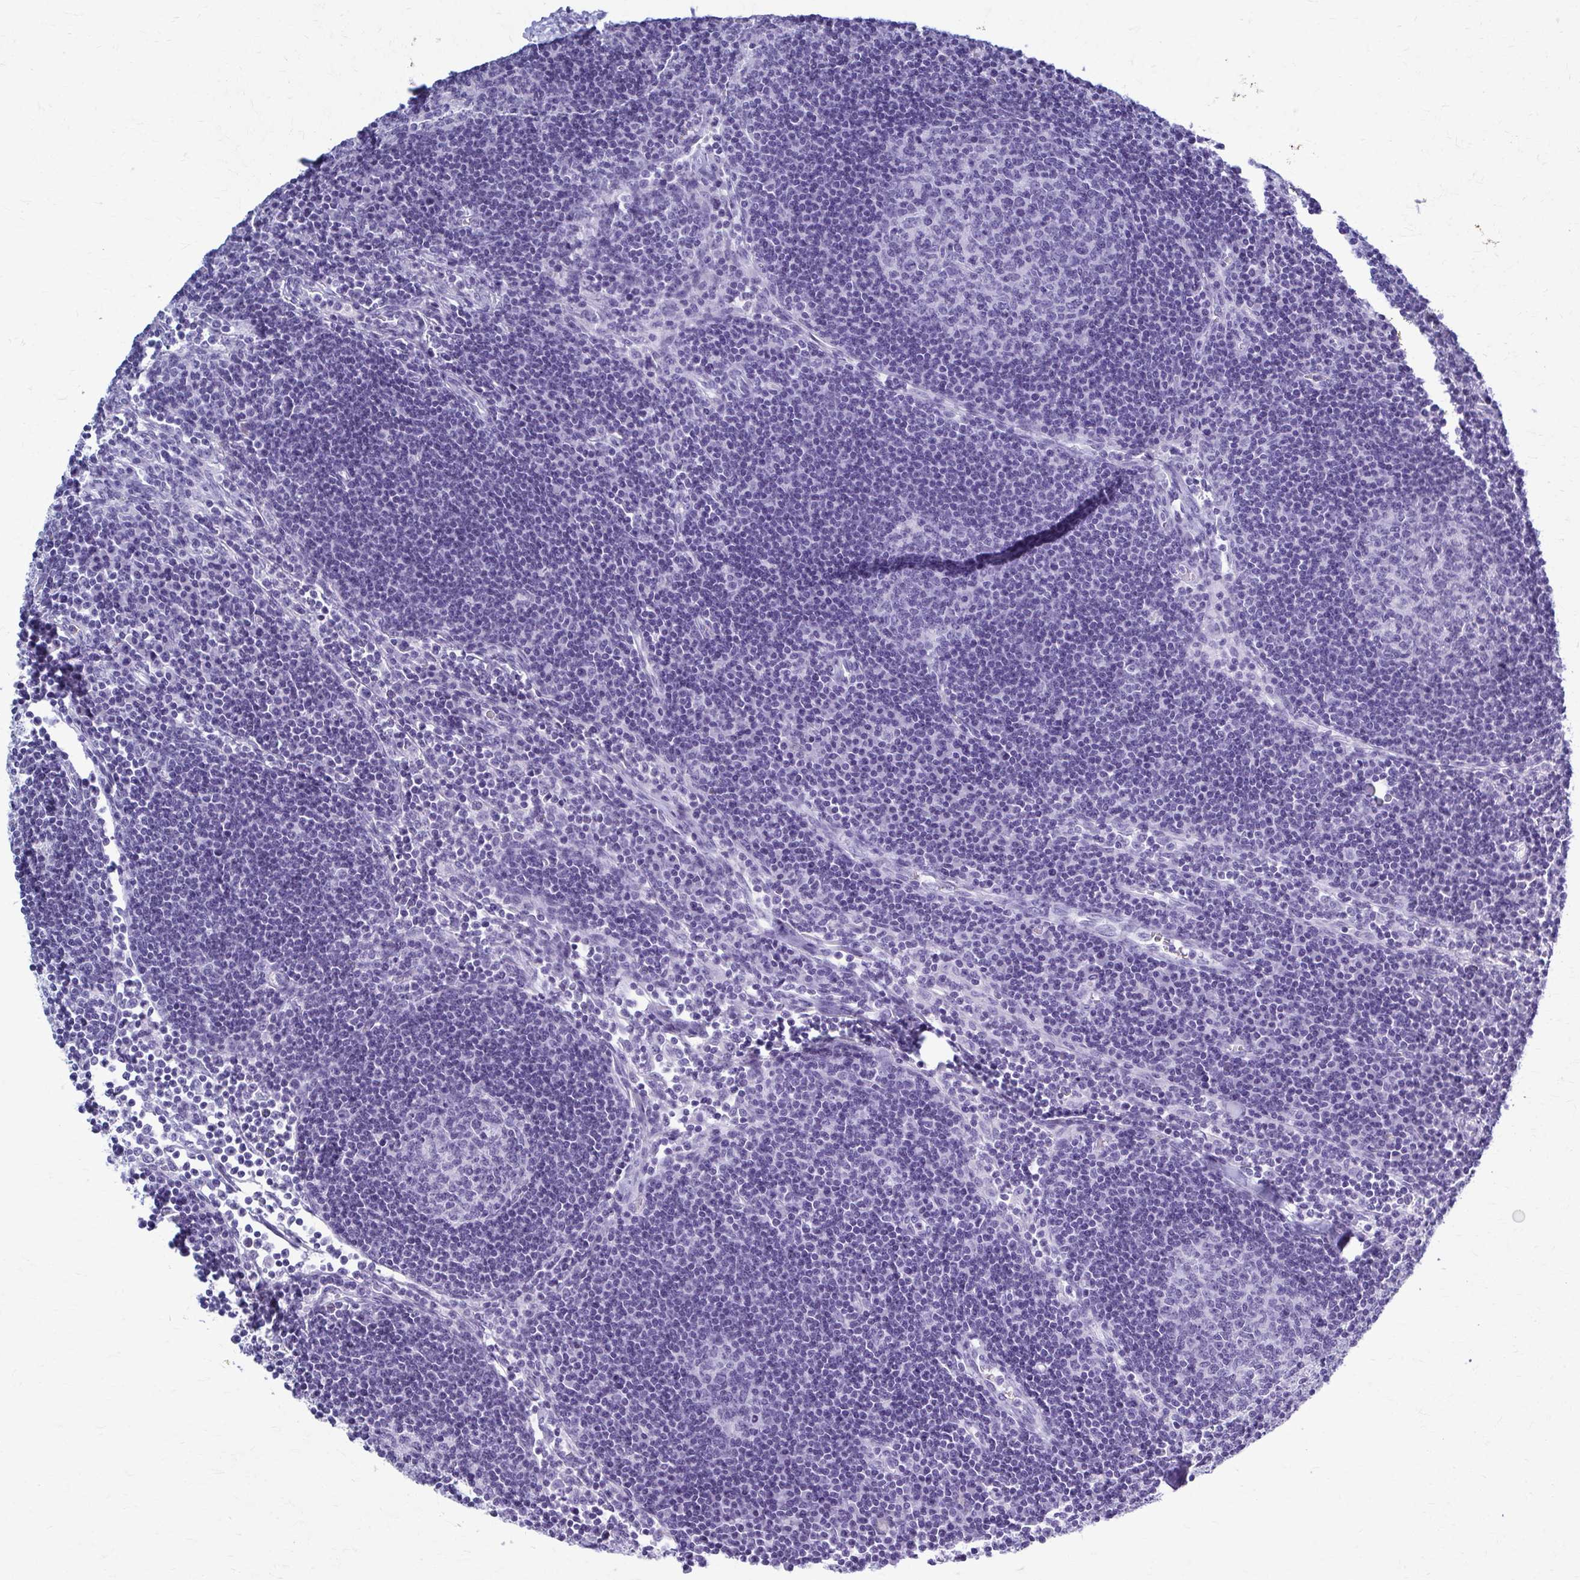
{"staining": {"intensity": "negative", "quantity": "none", "location": "none"}, "tissue": "lymph node", "cell_type": "Germinal center cells", "image_type": "normal", "snomed": [{"axis": "morphology", "description": "Normal tissue, NOS"}, {"axis": "topography", "description": "Lymph node"}], "caption": "Germinal center cells show no significant protein positivity in benign lymph node.", "gene": "CELF5", "patient": {"sex": "male", "age": 67}}